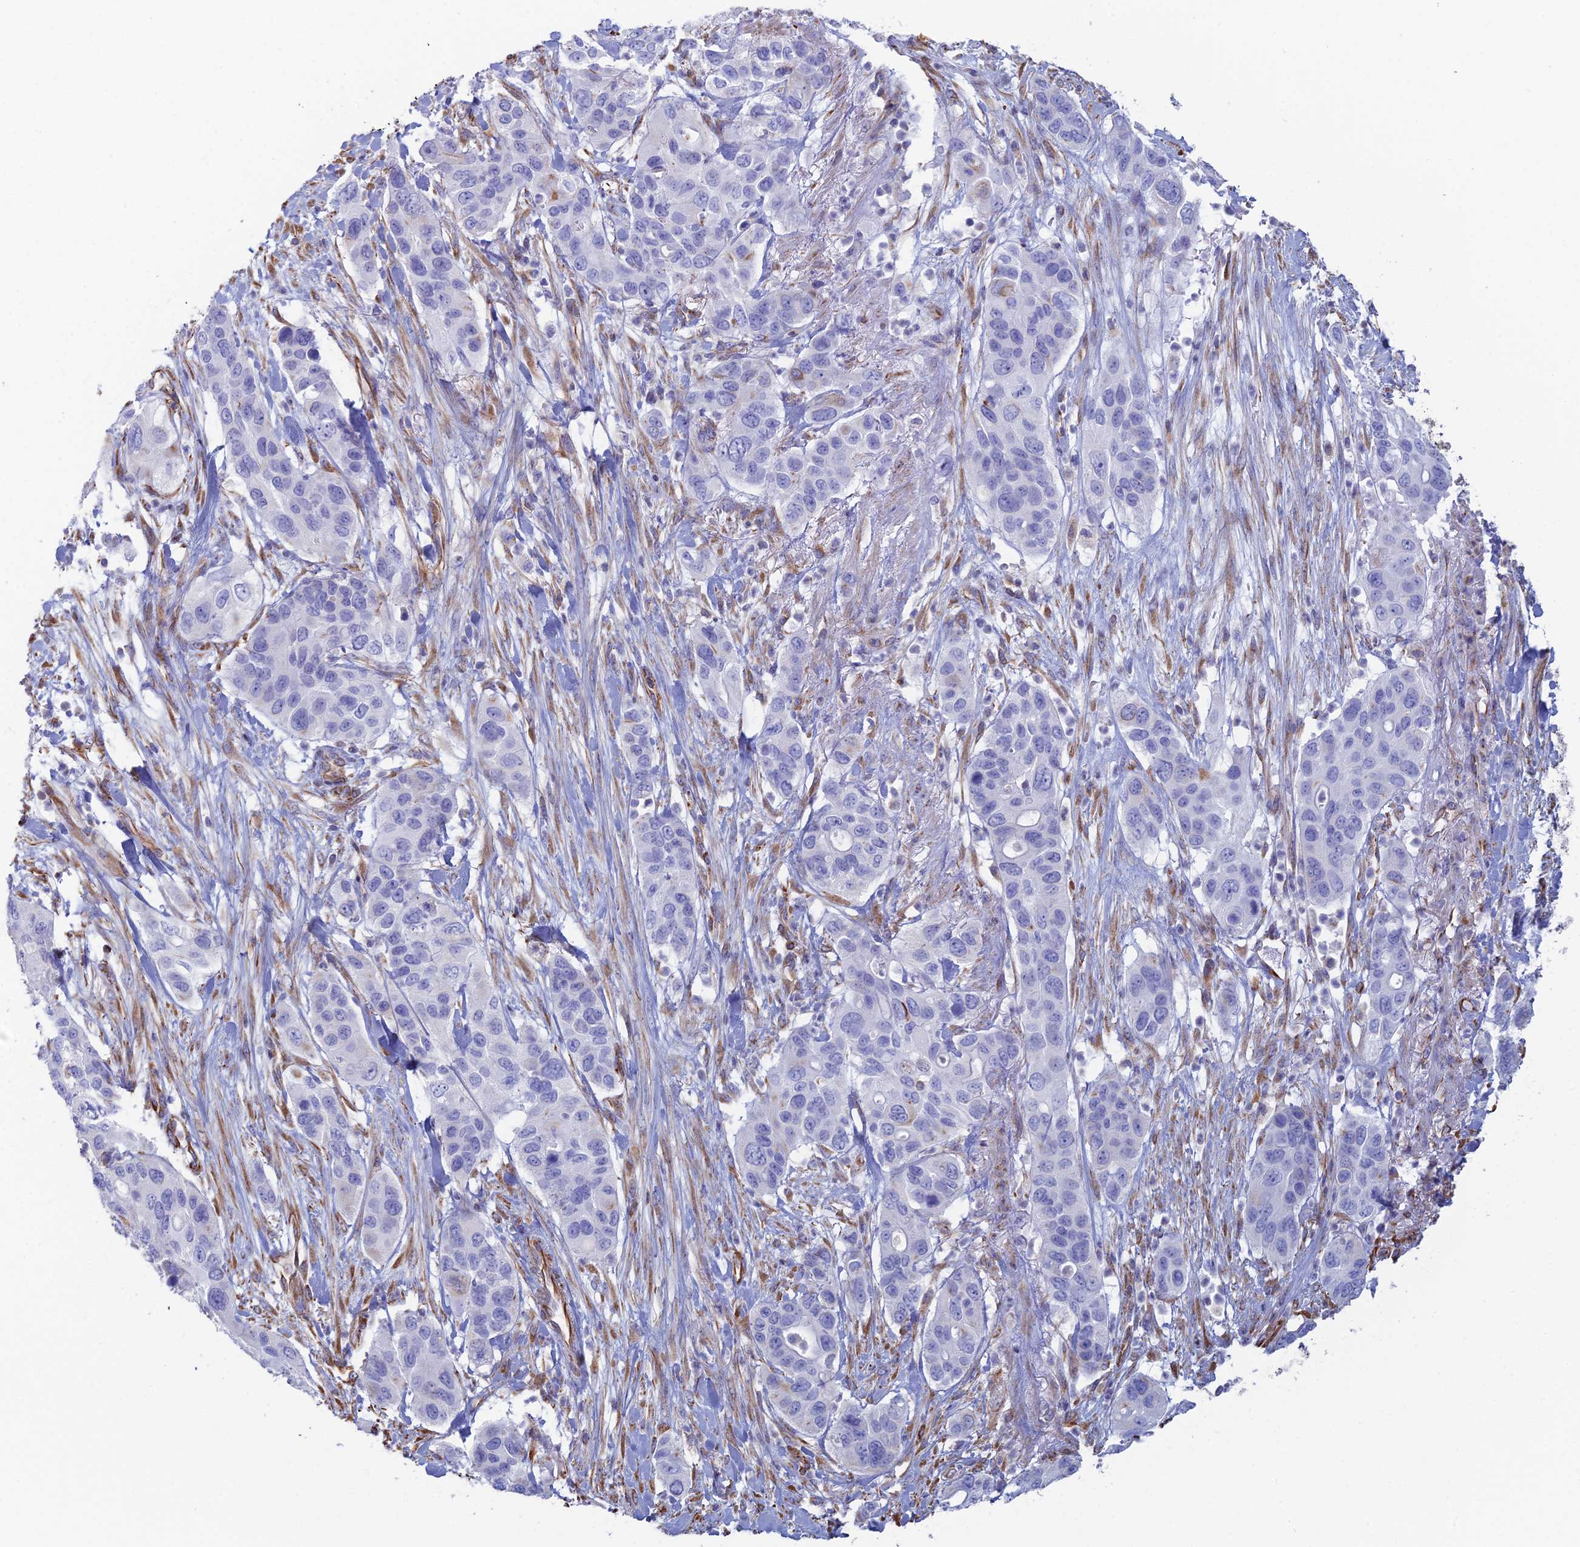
{"staining": {"intensity": "negative", "quantity": "none", "location": "none"}, "tissue": "pancreatic cancer", "cell_type": "Tumor cells", "image_type": "cancer", "snomed": [{"axis": "morphology", "description": "Adenocarcinoma, NOS"}, {"axis": "topography", "description": "Pancreas"}], "caption": "Immunohistochemistry (IHC) micrograph of pancreatic adenocarcinoma stained for a protein (brown), which displays no expression in tumor cells. (Stains: DAB (3,3'-diaminobenzidine) immunohistochemistry (IHC) with hematoxylin counter stain, Microscopy: brightfield microscopy at high magnification).", "gene": "CLVS2", "patient": {"sex": "female", "age": 71}}